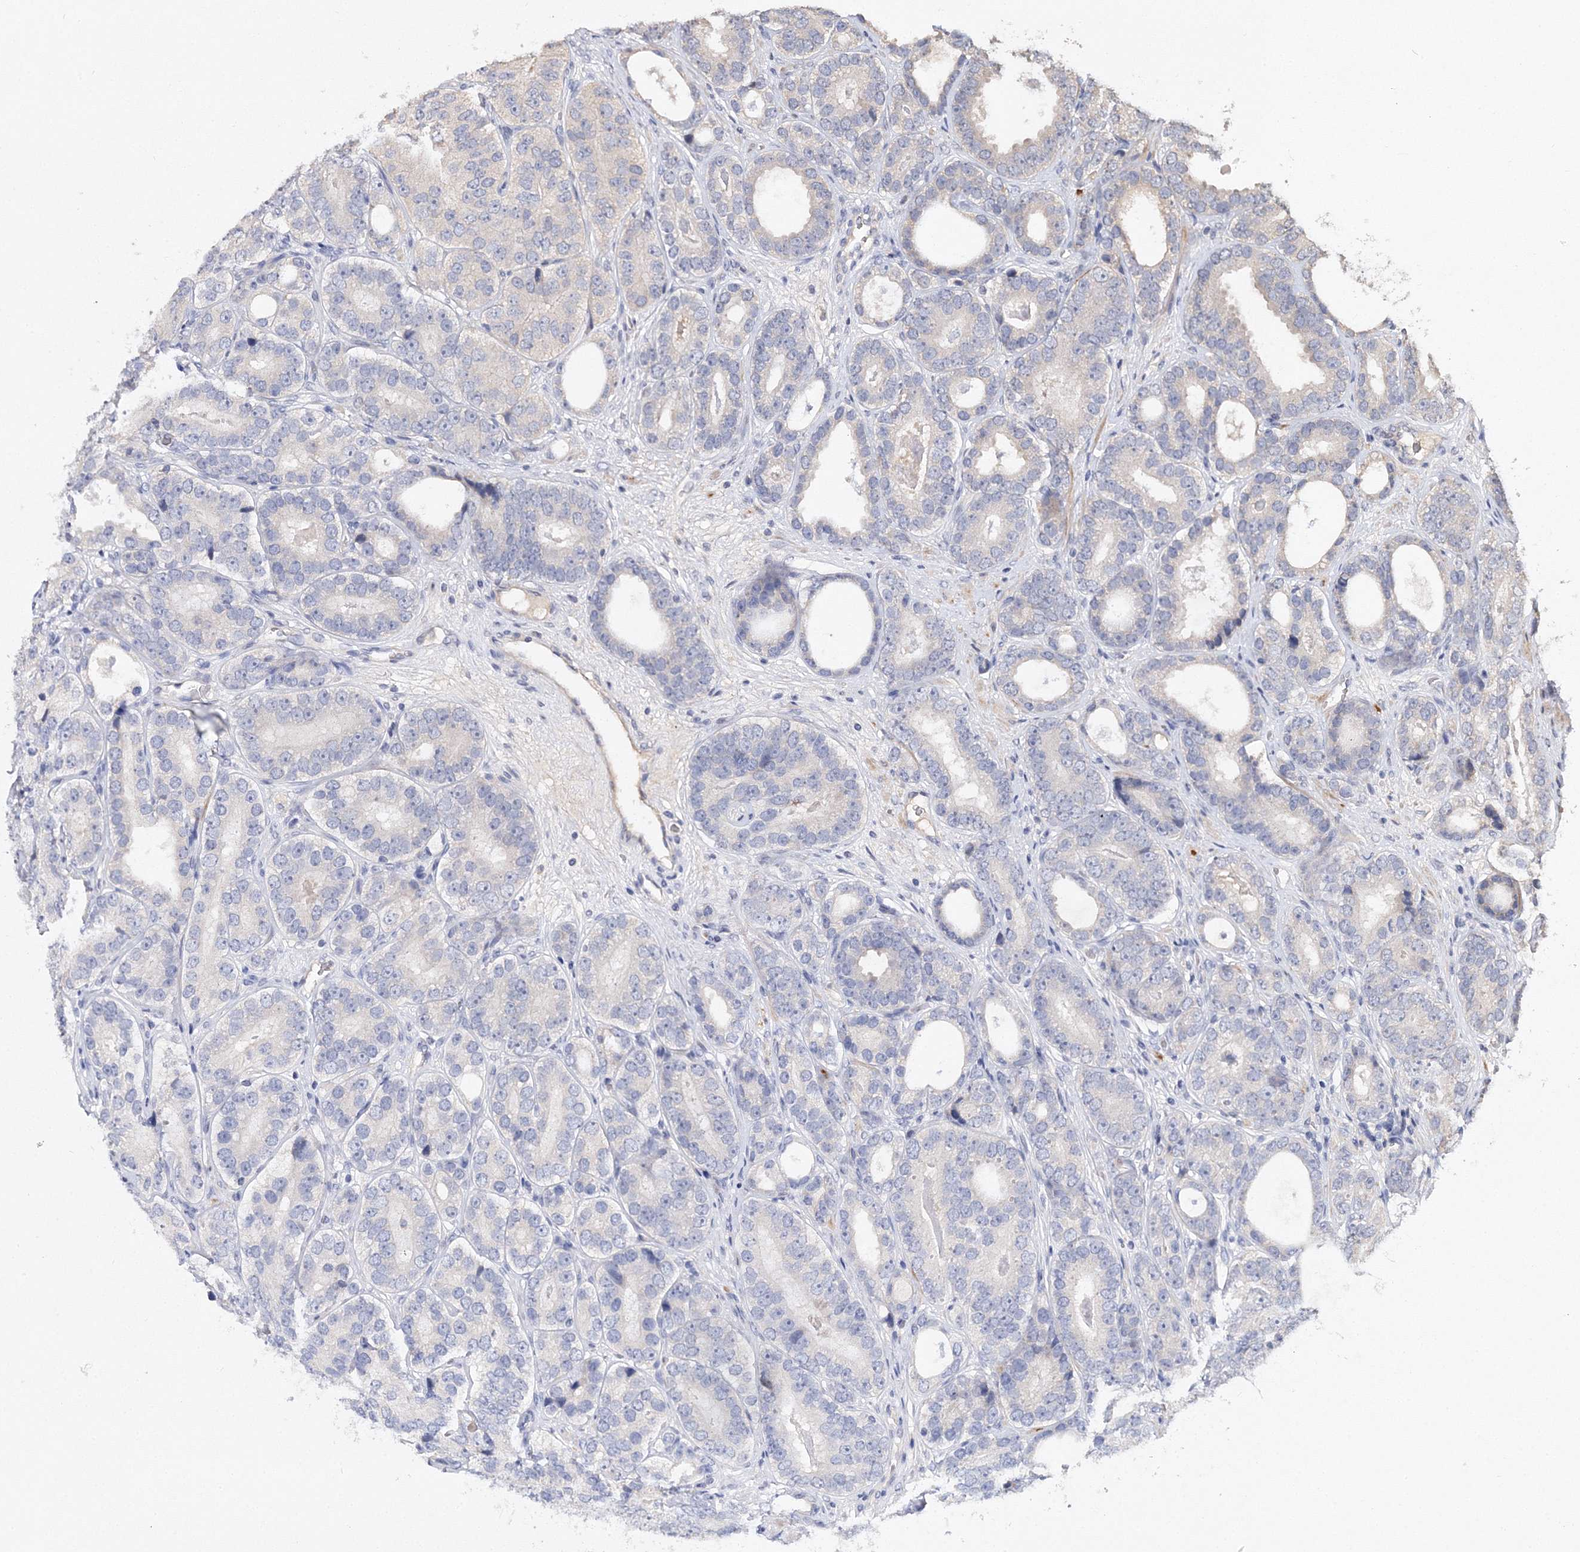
{"staining": {"intensity": "negative", "quantity": "none", "location": "none"}, "tissue": "prostate cancer", "cell_type": "Tumor cells", "image_type": "cancer", "snomed": [{"axis": "morphology", "description": "Adenocarcinoma, High grade"}, {"axis": "topography", "description": "Prostate"}], "caption": "Tumor cells are negative for protein expression in human prostate adenocarcinoma (high-grade).", "gene": "GJB5", "patient": {"sex": "male", "age": 56}}